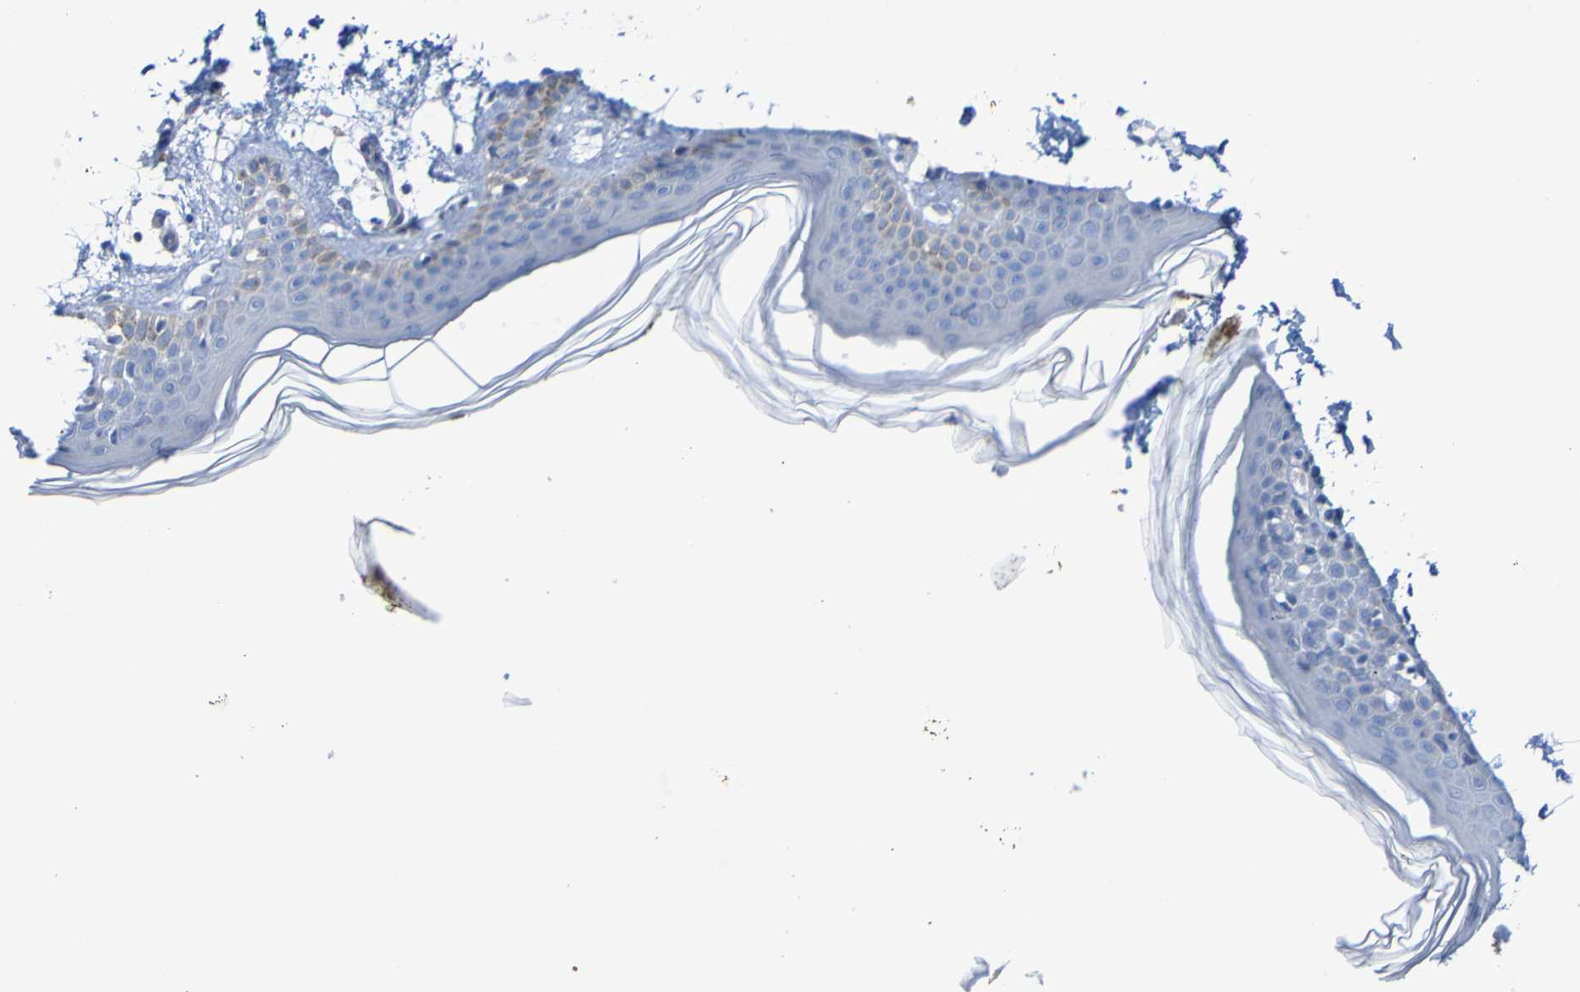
{"staining": {"intensity": "negative", "quantity": "none", "location": "none"}, "tissue": "skin", "cell_type": "Fibroblasts", "image_type": "normal", "snomed": [{"axis": "morphology", "description": "Normal tissue, NOS"}, {"axis": "topography", "description": "Skin"}], "caption": "Photomicrograph shows no protein staining in fibroblasts of normal skin.", "gene": "ACMSD", "patient": {"sex": "male", "age": 53}}